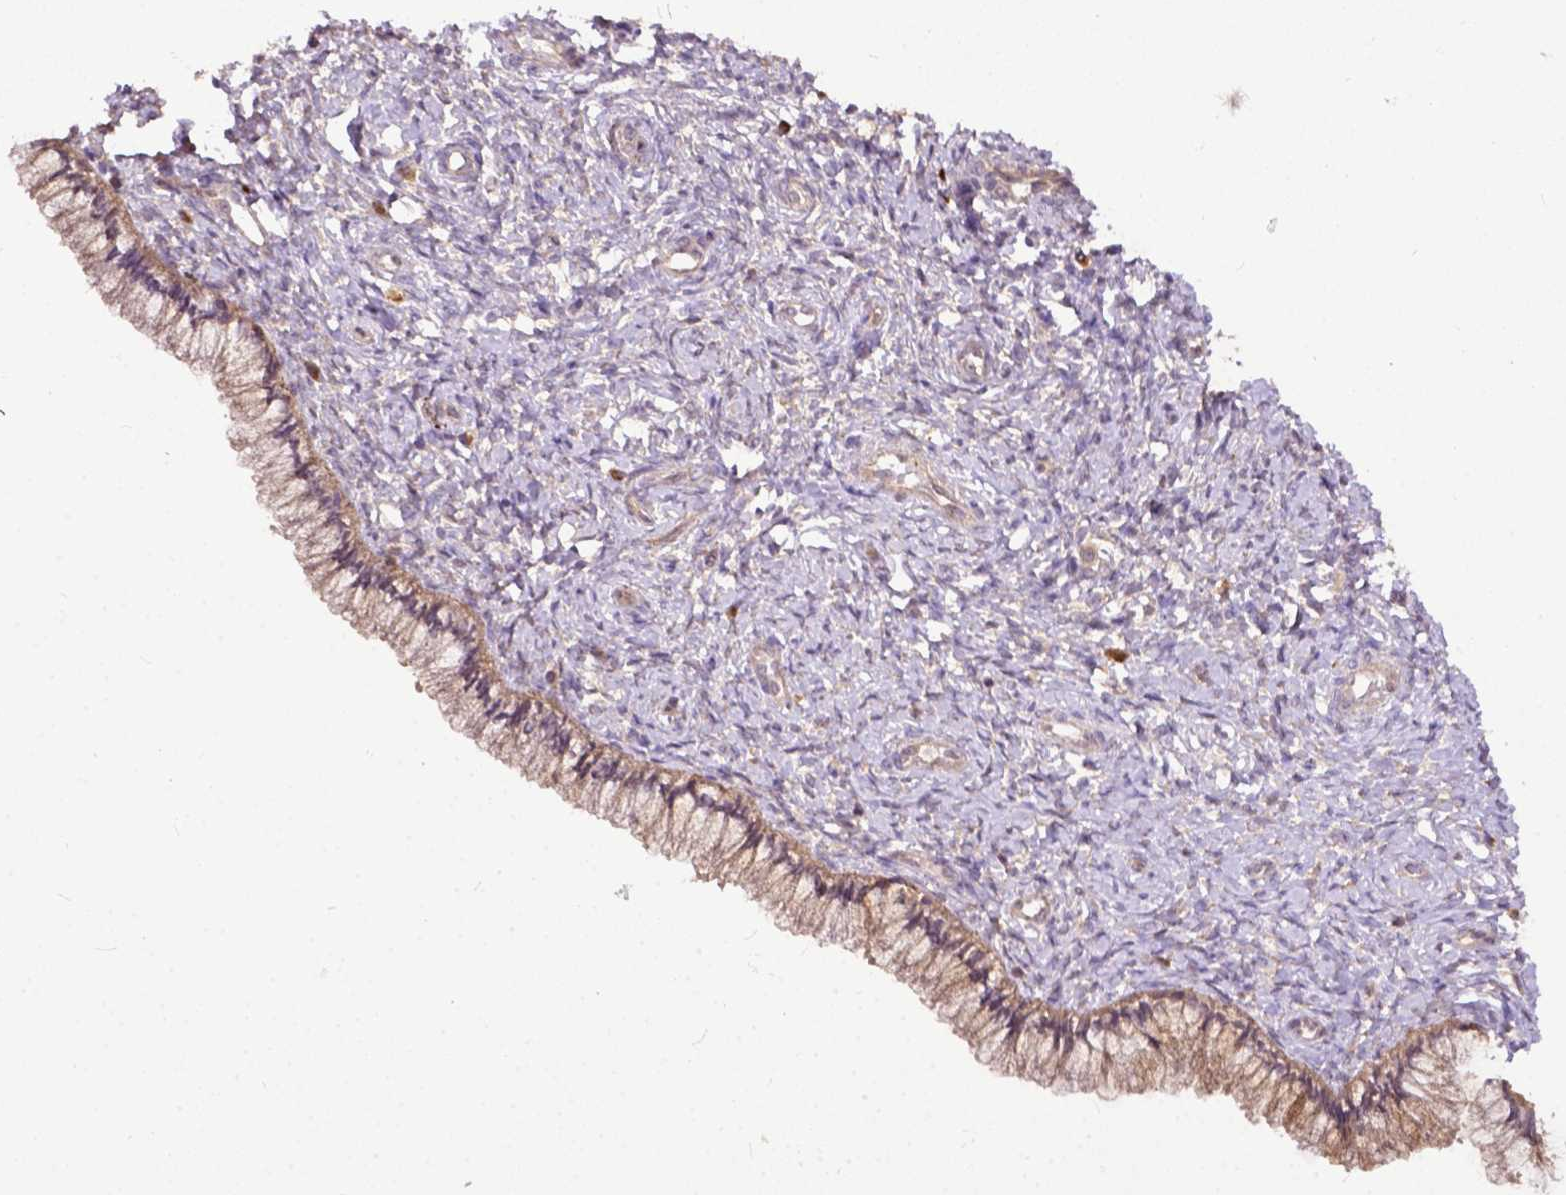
{"staining": {"intensity": "moderate", "quantity": ">75%", "location": "cytoplasmic/membranous"}, "tissue": "cervix", "cell_type": "Glandular cells", "image_type": "normal", "snomed": [{"axis": "morphology", "description": "Normal tissue, NOS"}, {"axis": "topography", "description": "Cervix"}], "caption": "Brown immunohistochemical staining in normal human cervix demonstrates moderate cytoplasmic/membranous expression in approximately >75% of glandular cells.", "gene": "PARP3", "patient": {"sex": "female", "age": 37}}